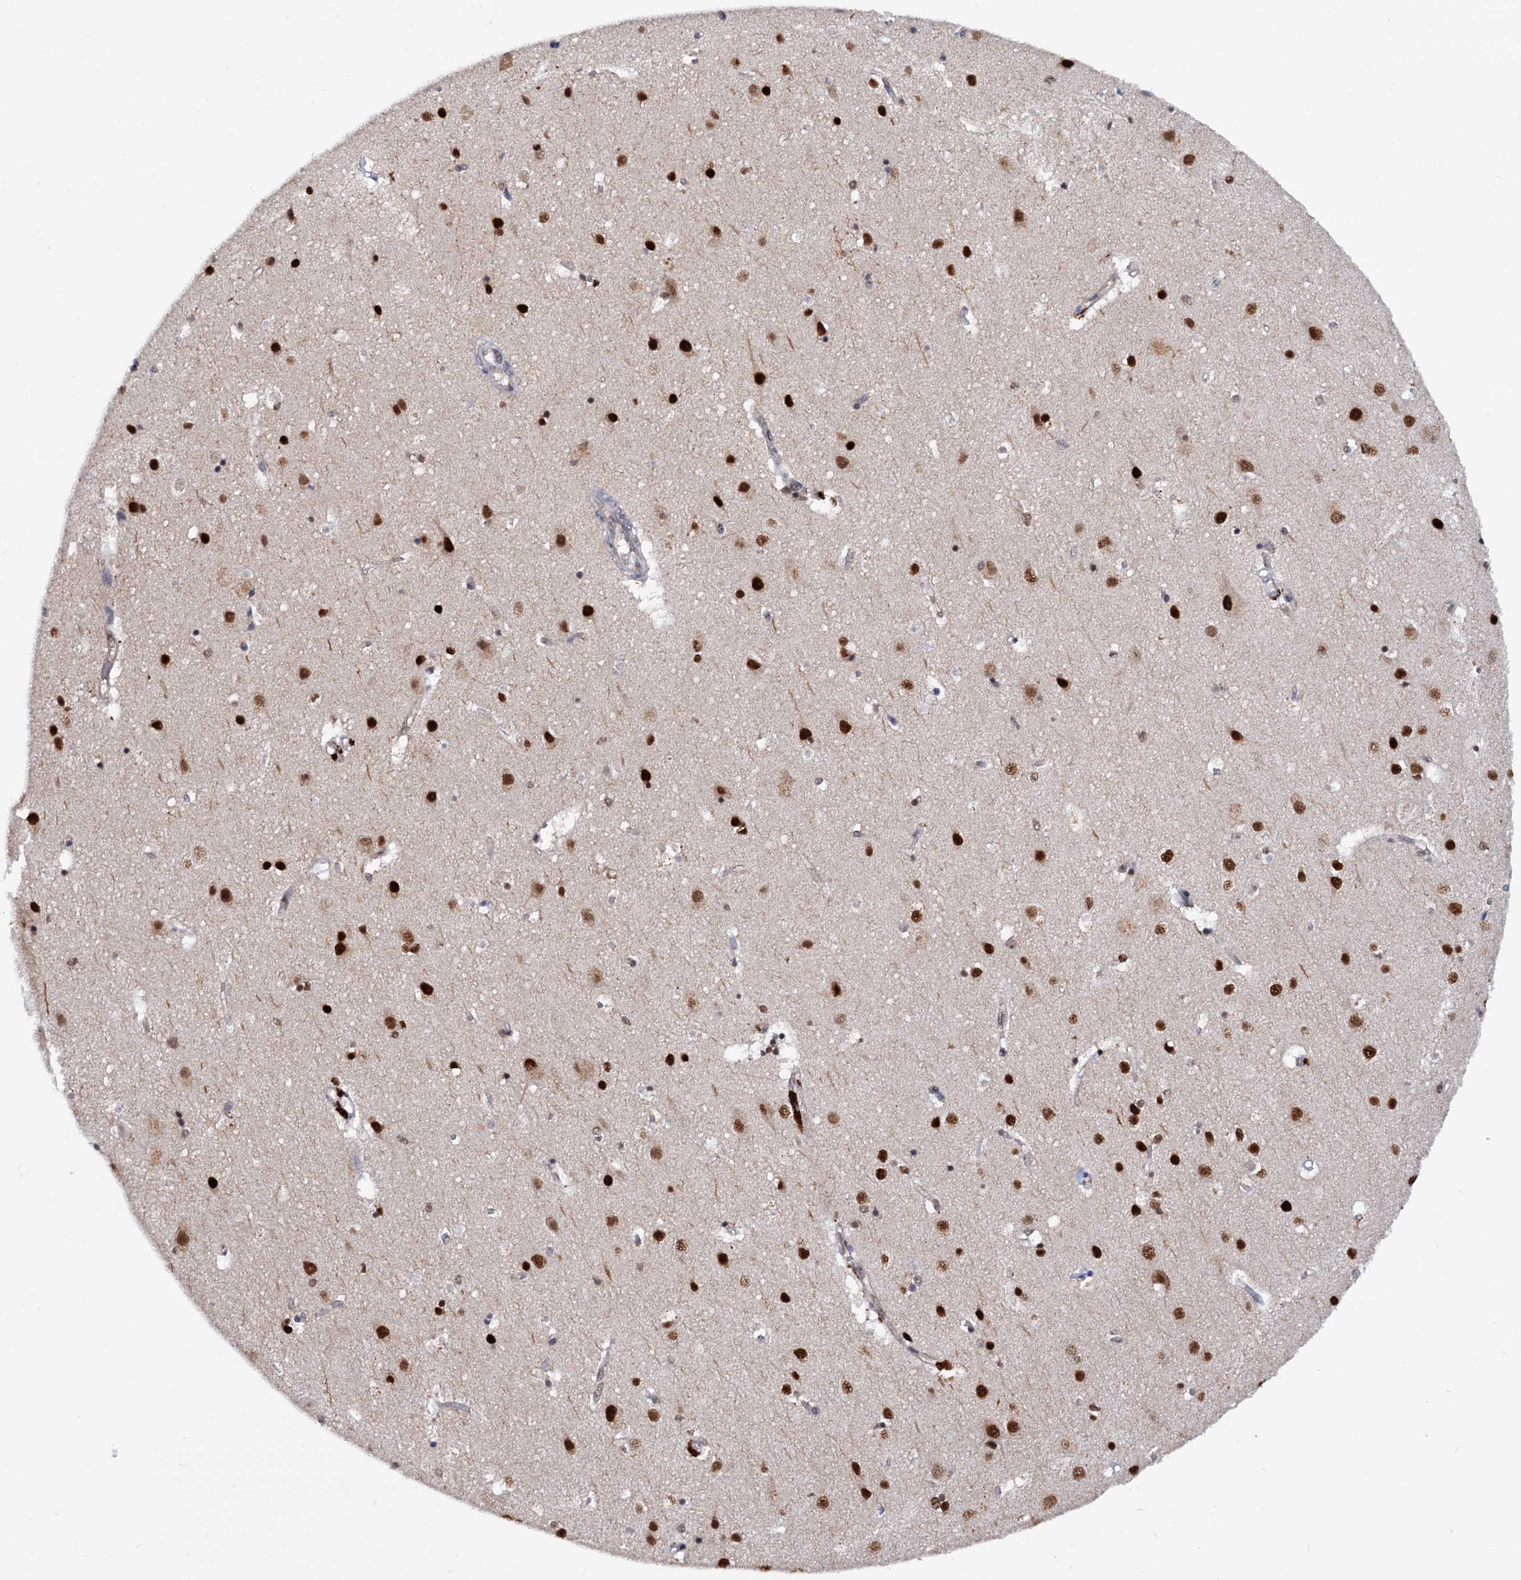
{"staining": {"intensity": "negative", "quantity": "none", "location": "none"}, "tissue": "cerebral cortex", "cell_type": "Endothelial cells", "image_type": "normal", "snomed": [{"axis": "morphology", "description": "Normal tissue, NOS"}, {"axis": "topography", "description": "Cerebral cortex"}], "caption": "Immunohistochemistry (IHC) of normal human cerebral cortex reveals no positivity in endothelial cells. The staining was performed using DAB to visualize the protein expression in brown, while the nuclei were stained in blue with hematoxylin (Magnification: 20x).", "gene": "TBC1D12", "patient": {"sex": "male", "age": 54}}